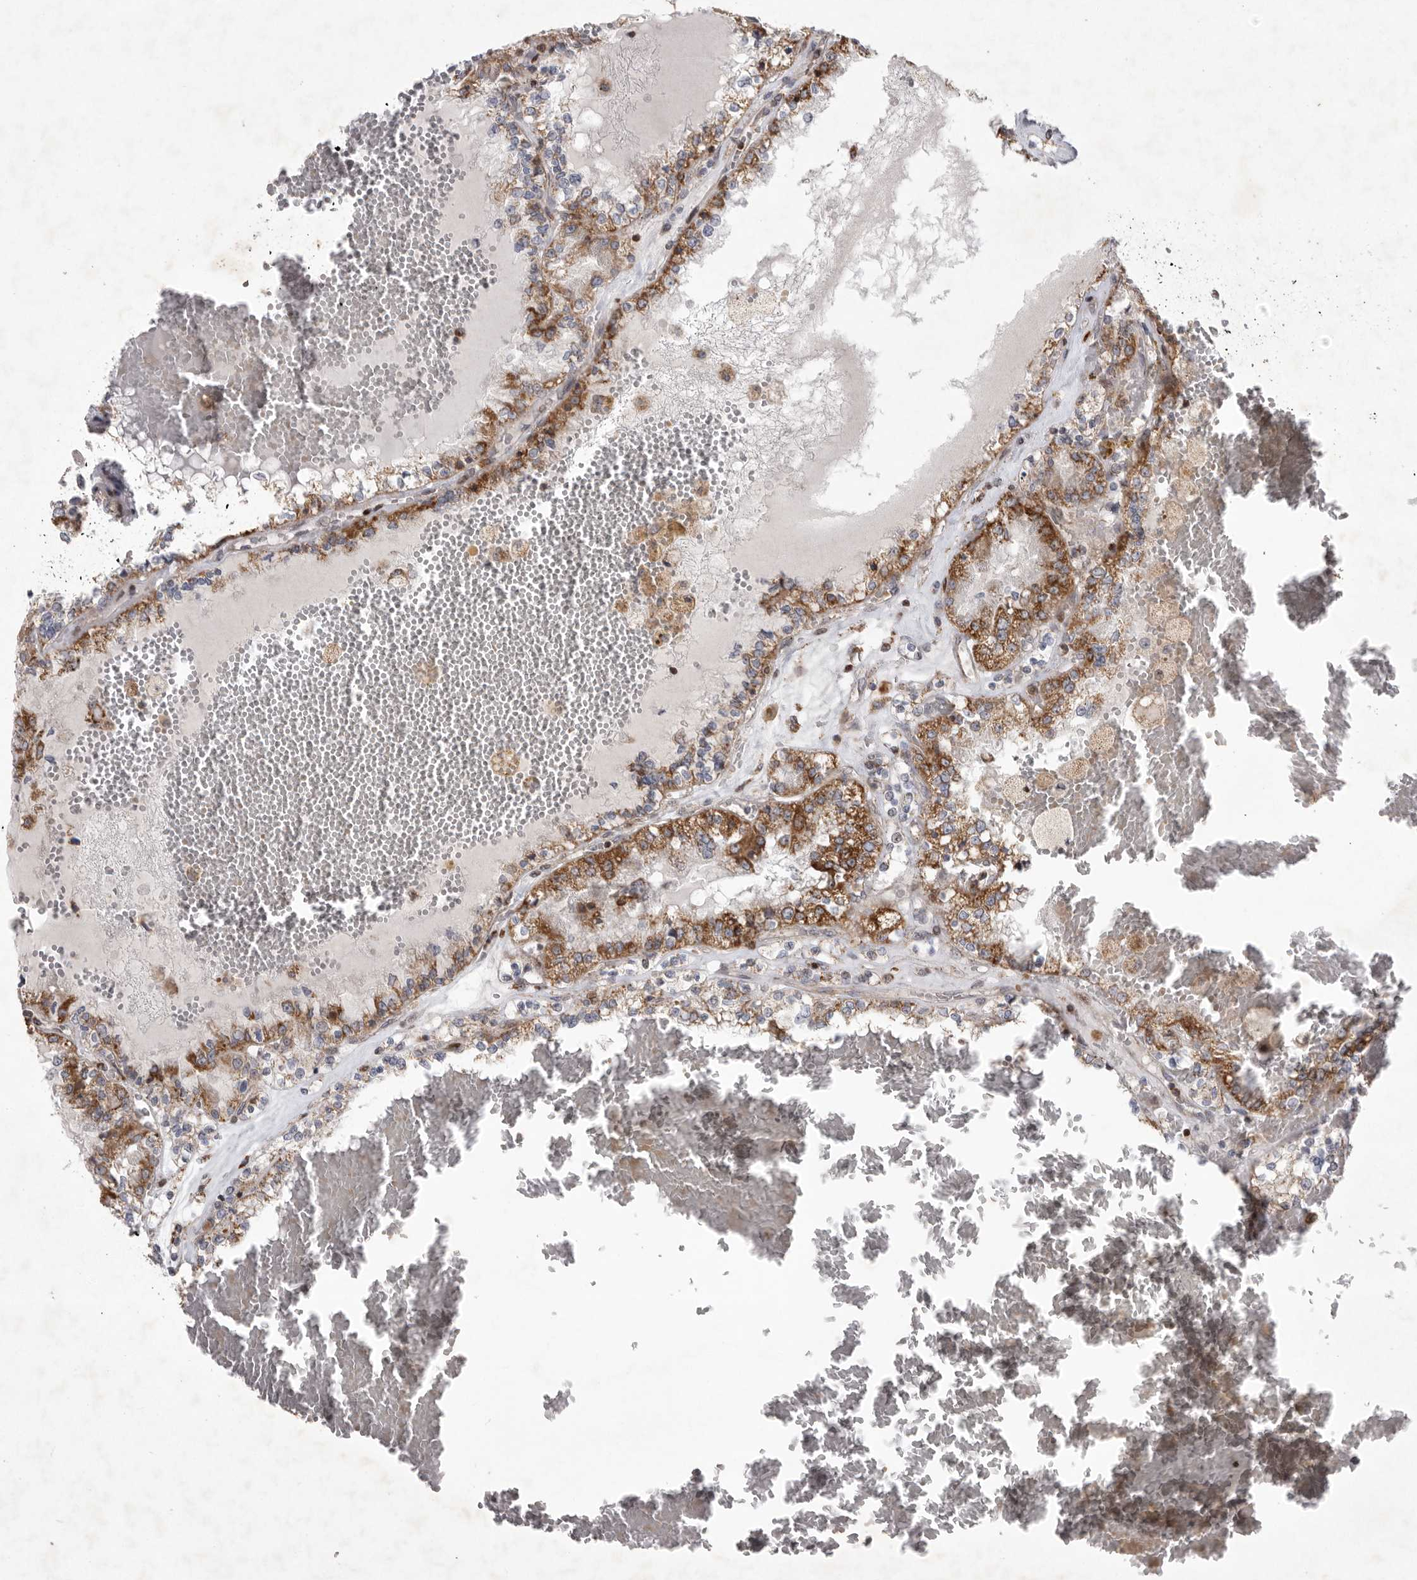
{"staining": {"intensity": "moderate", "quantity": ">75%", "location": "cytoplasmic/membranous"}, "tissue": "renal cancer", "cell_type": "Tumor cells", "image_type": "cancer", "snomed": [{"axis": "morphology", "description": "Adenocarcinoma, NOS"}, {"axis": "topography", "description": "Kidney"}], "caption": "Immunohistochemistry (IHC) (DAB) staining of human renal cancer (adenocarcinoma) shows moderate cytoplasmic/membranous protein expression in approximately >75% of tumor cells. (brown staining indicates protein expression, while blue staining denotes nuclei).", "gene": "MPZL1", "patient": {"sex": "female", "age": 56}}